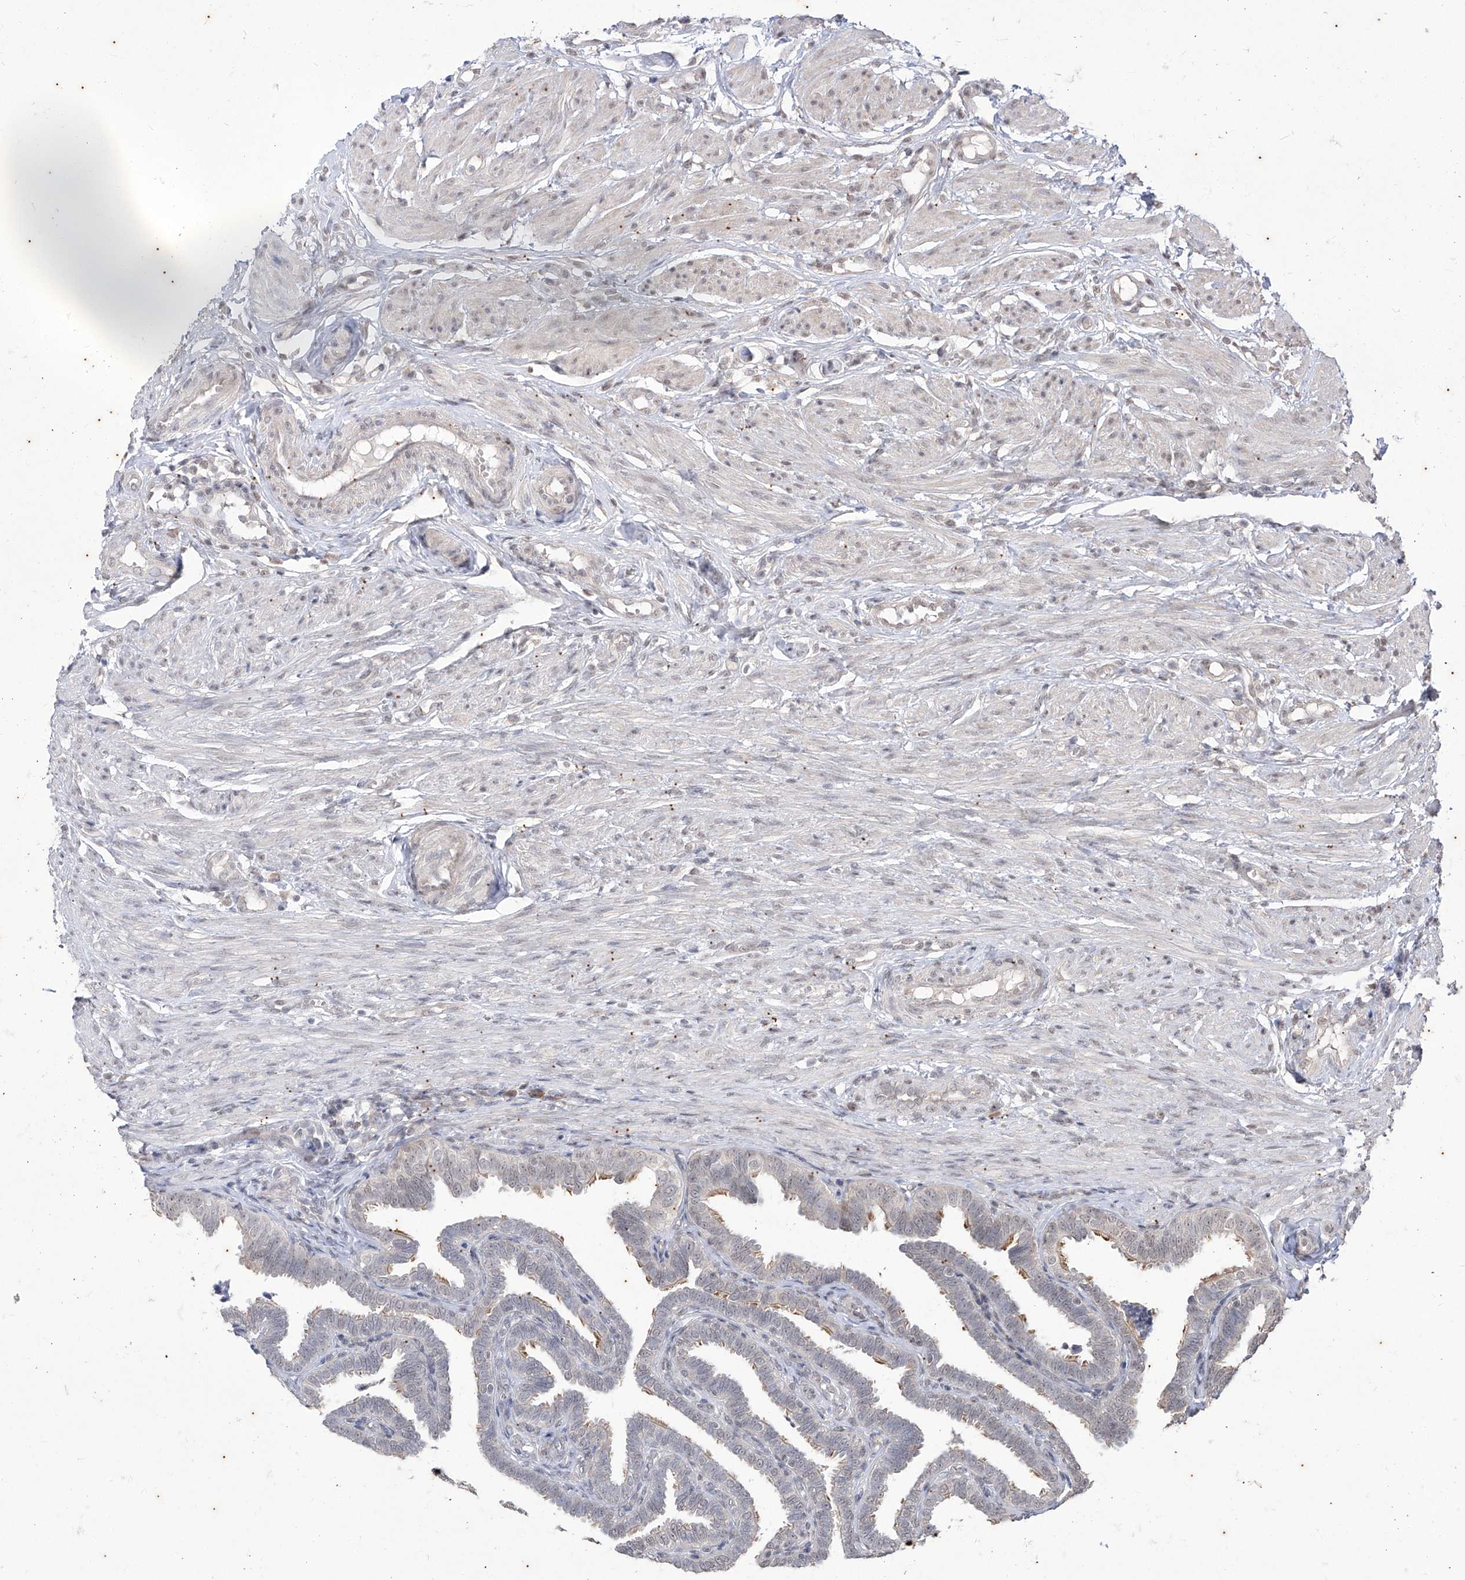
{"staining": {"intensity": "moderate", "quantity": "<25%", "location": "cytoplasmic/membranous"}, "tissue": "fallopian tube", "cell_type": "Glandular cells", "image_type": "normal", "snomed": [{"axis": "morphology", "description": "Normal tissue, NOS"}, {"axis": "topography", "description": "Fallopian tube"}], "caption": "Immunohistochemical staining of benign human fallopian tube shows low levels of moderate cytoplasmic/membranous staining in approximately <25% of glandular cells. (IHC, brightfield microscopy, high magnification).", "gene": "PHF20L1", "patient": {"sex": "female", "age": 39}}